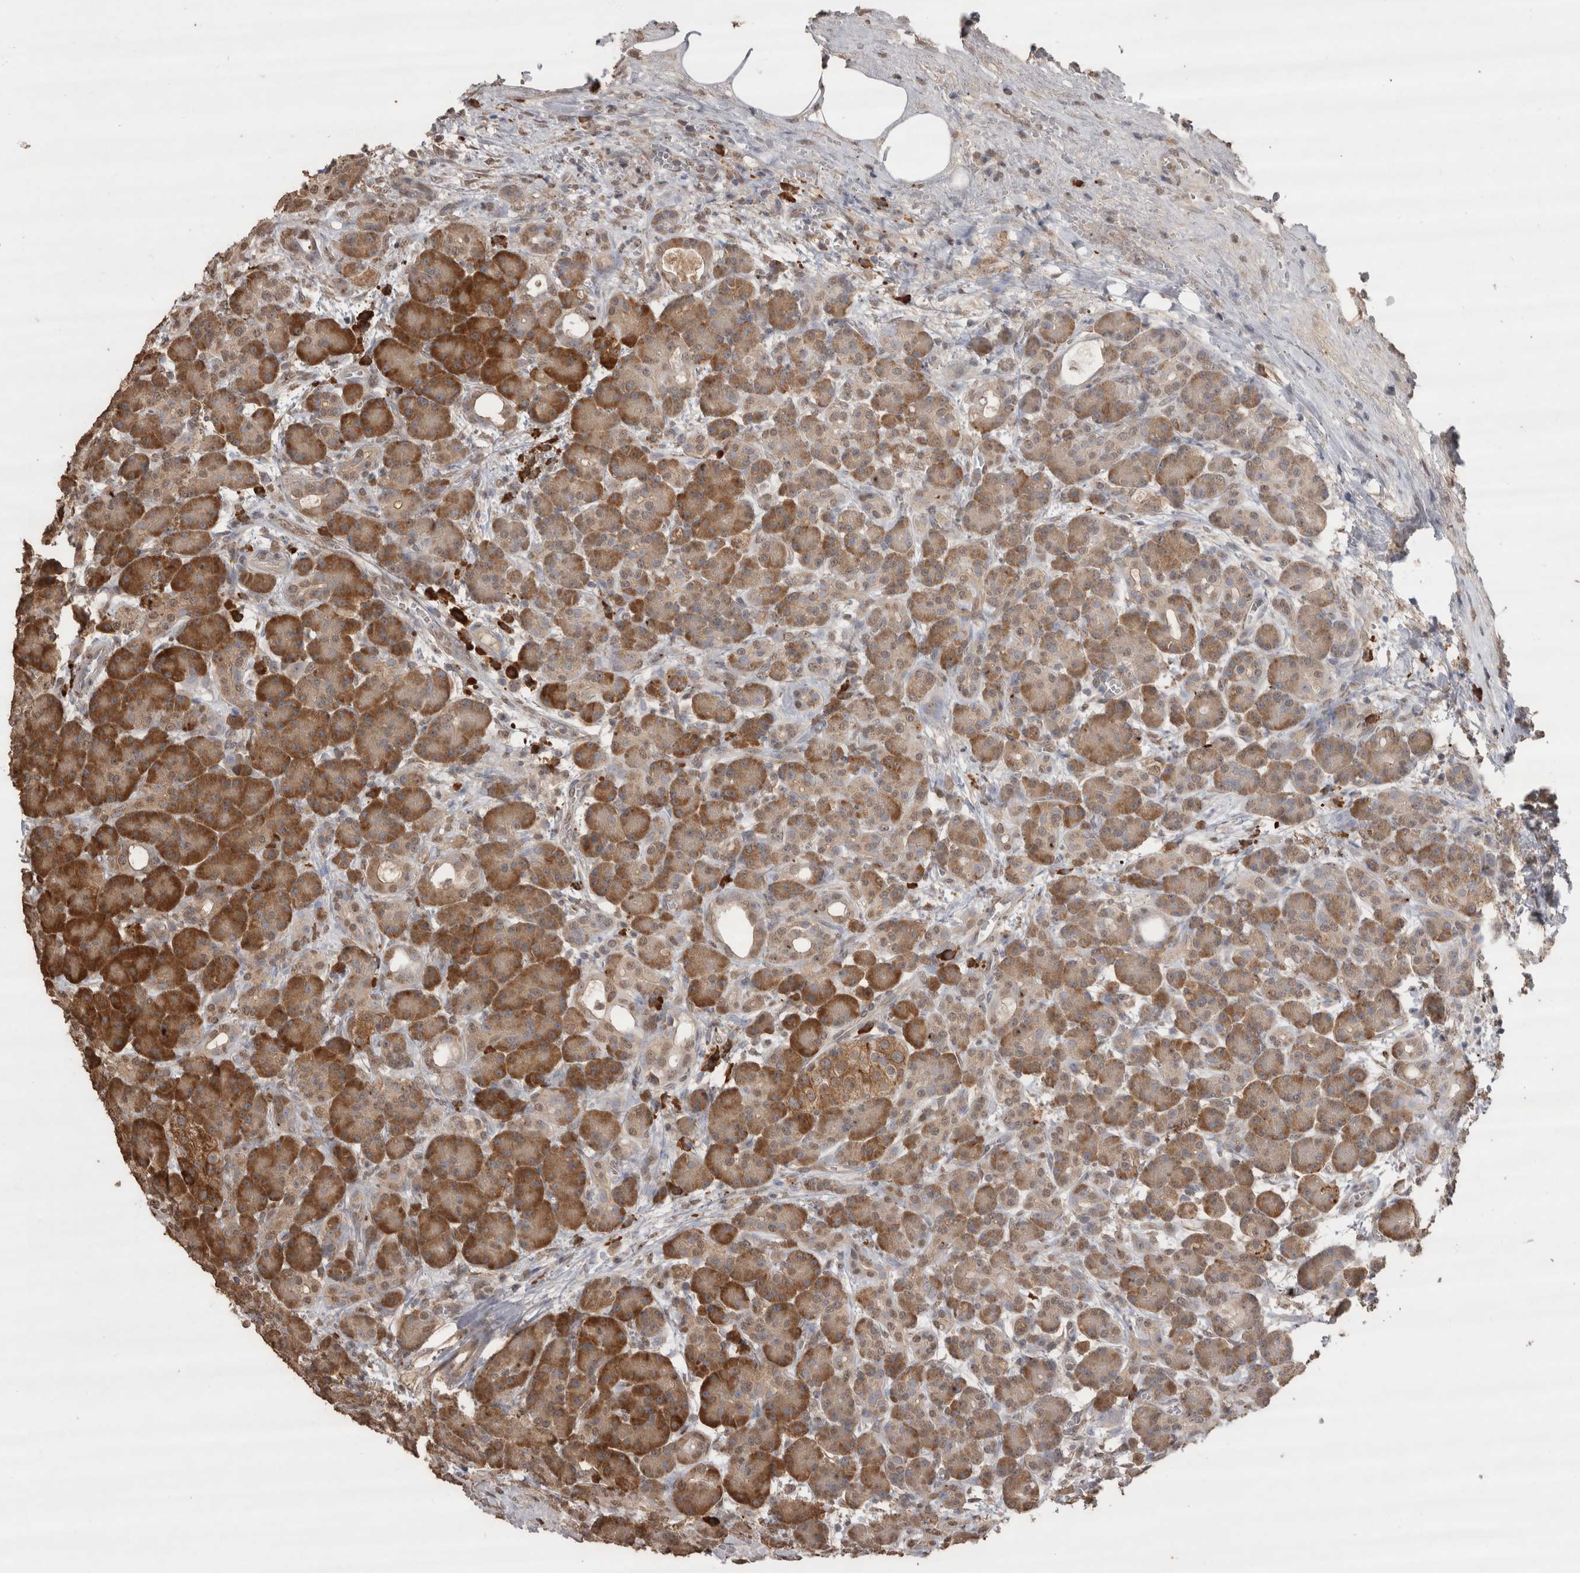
{"staining": {"intensity": "strong", "quantity": ">75%", "location": "cytoplasmic/membranous"}, "tissue": "pancreas", "cell_type": "Exocrine glandular cells", "image_type": "normal", "snomed": [{"axis": "morphology", "description": "Normal tissue, NOS"}, {"axis": "topography", "description": "Pancreas"}], "caption": "Protein expression analysis of normal human pancreas reveals strong cytoplasmic/membranous staining in approximately >75% of exocrine glandular cells. The protein of interest is stained brown, and the nuclei are stained in blue (DAB IHC with brightfield microscopy, high magnification).", "gene": "CRELD2", "patient": {"sex": "male", "age": 63}}